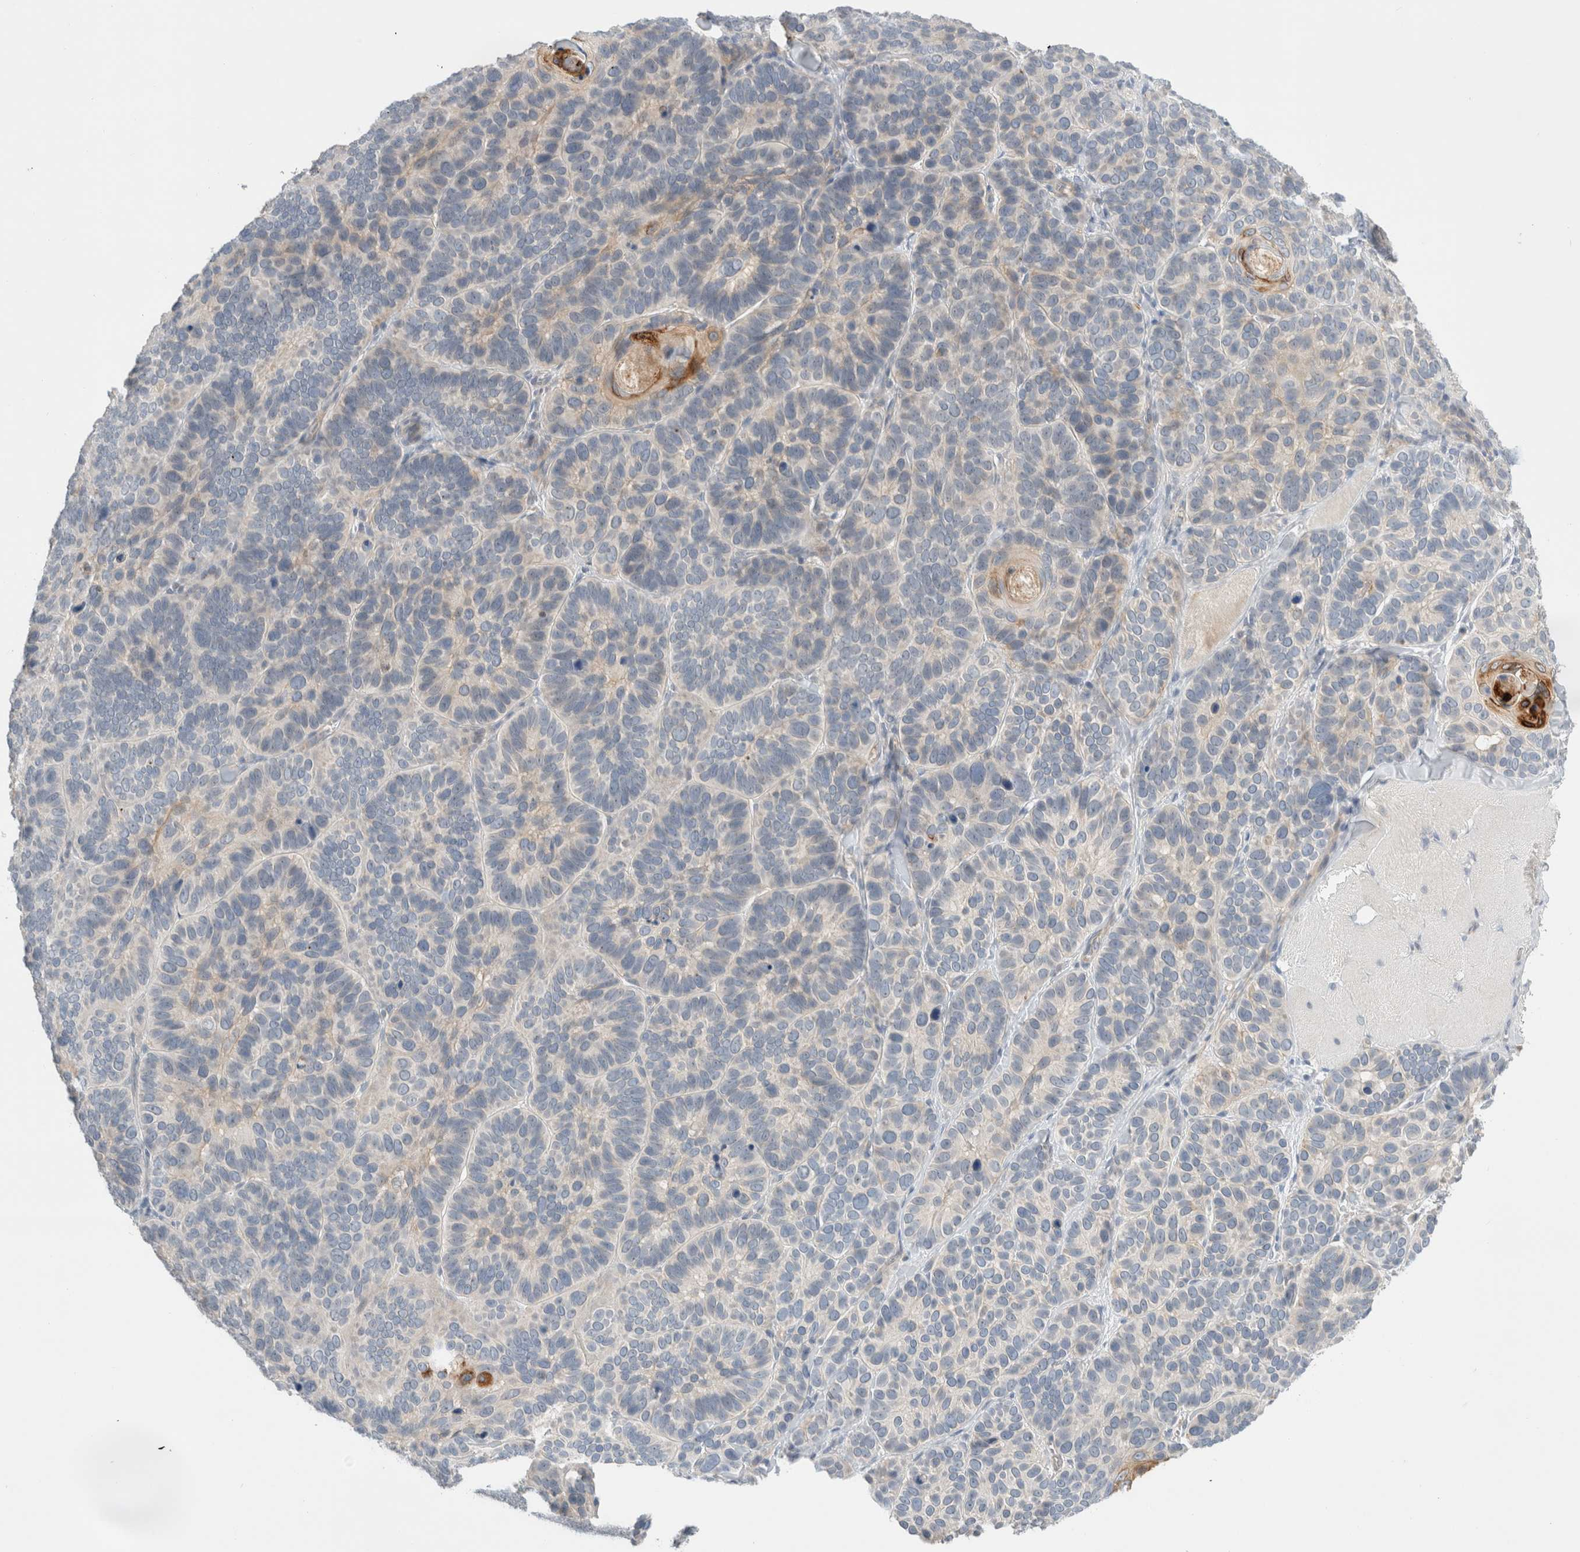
{"staining": {"intensity": "weak", "quantity": "<25%", "location": "cytoplasmic/membranous"}, "tissue": "skin cancer", "cell_type": "Tumor cells", "image_type": "cancer", "snomed": [{"axis": "morphology", "description": "Basal cell carcinoma"}, {"axis": "topography", "description": "Skin"}], "caption": "IHC micrograph of human skin cancer stained for a protein (brown), which exhibits no expression in tumor cells.", "gene": "SDR16C5", "patient": {"sex": "male", "age": 62}}